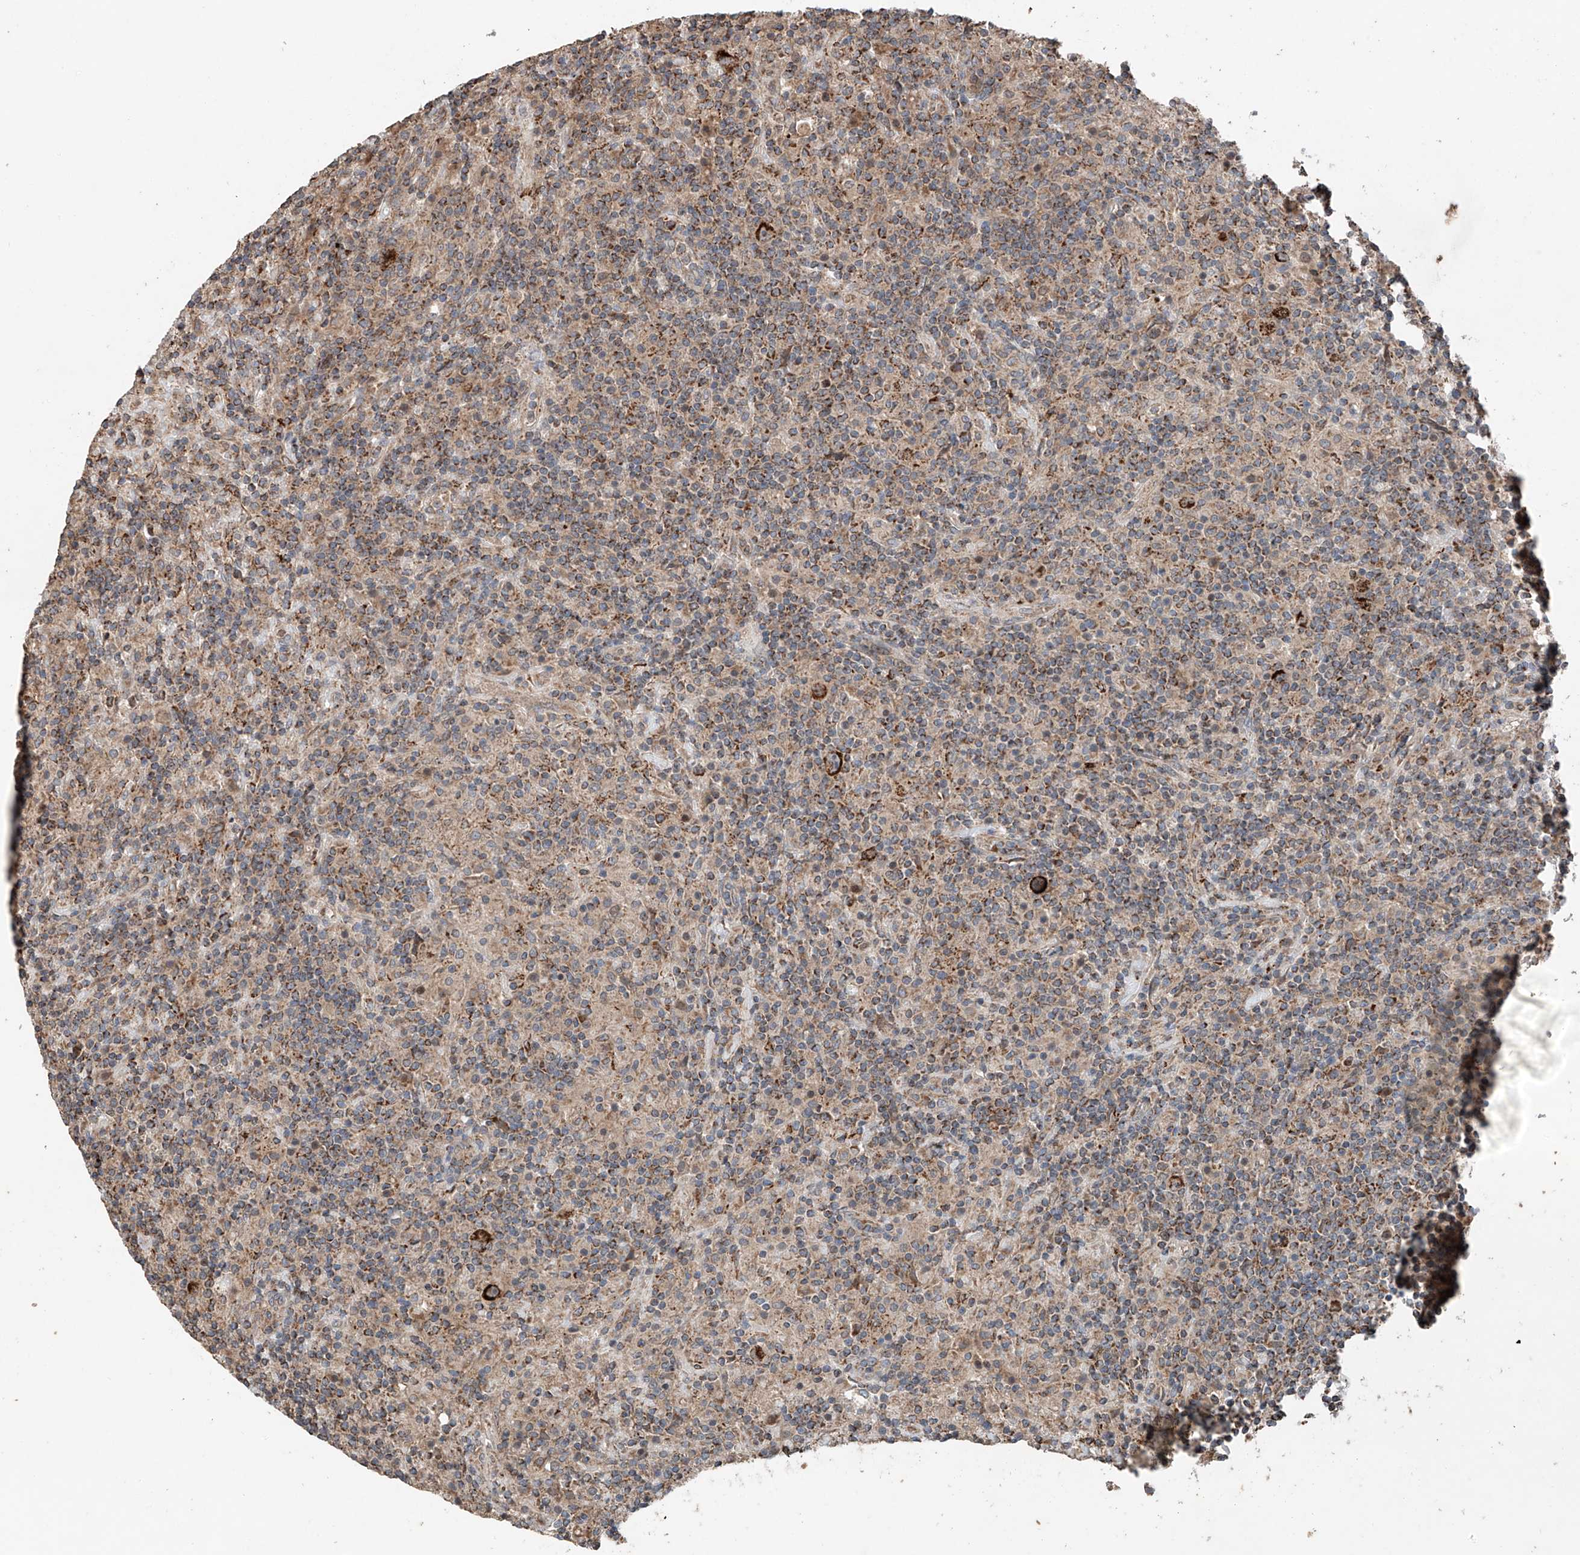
{"staining": {"intensity": "strong", "quantity": ">75%", "location": "cytoplasmic/membranous"}, "tissue": "lymphoma", "cell_type": "Tumor cells", "image_type": "cancer", "snomed": [{"axis": "morphology", "description": "Hodgkin's disease, NOS"}, {"axis": "topography", "description": "Lymph node"}], "caption": "Strong cytoplasmic/membranous staining for a protein is identified in about >75% of tumor cells of lymphoma using immunohistochemistry (IHC).", "gene": "AP4B1", "patient": {"sex": "male", "age": 70}}